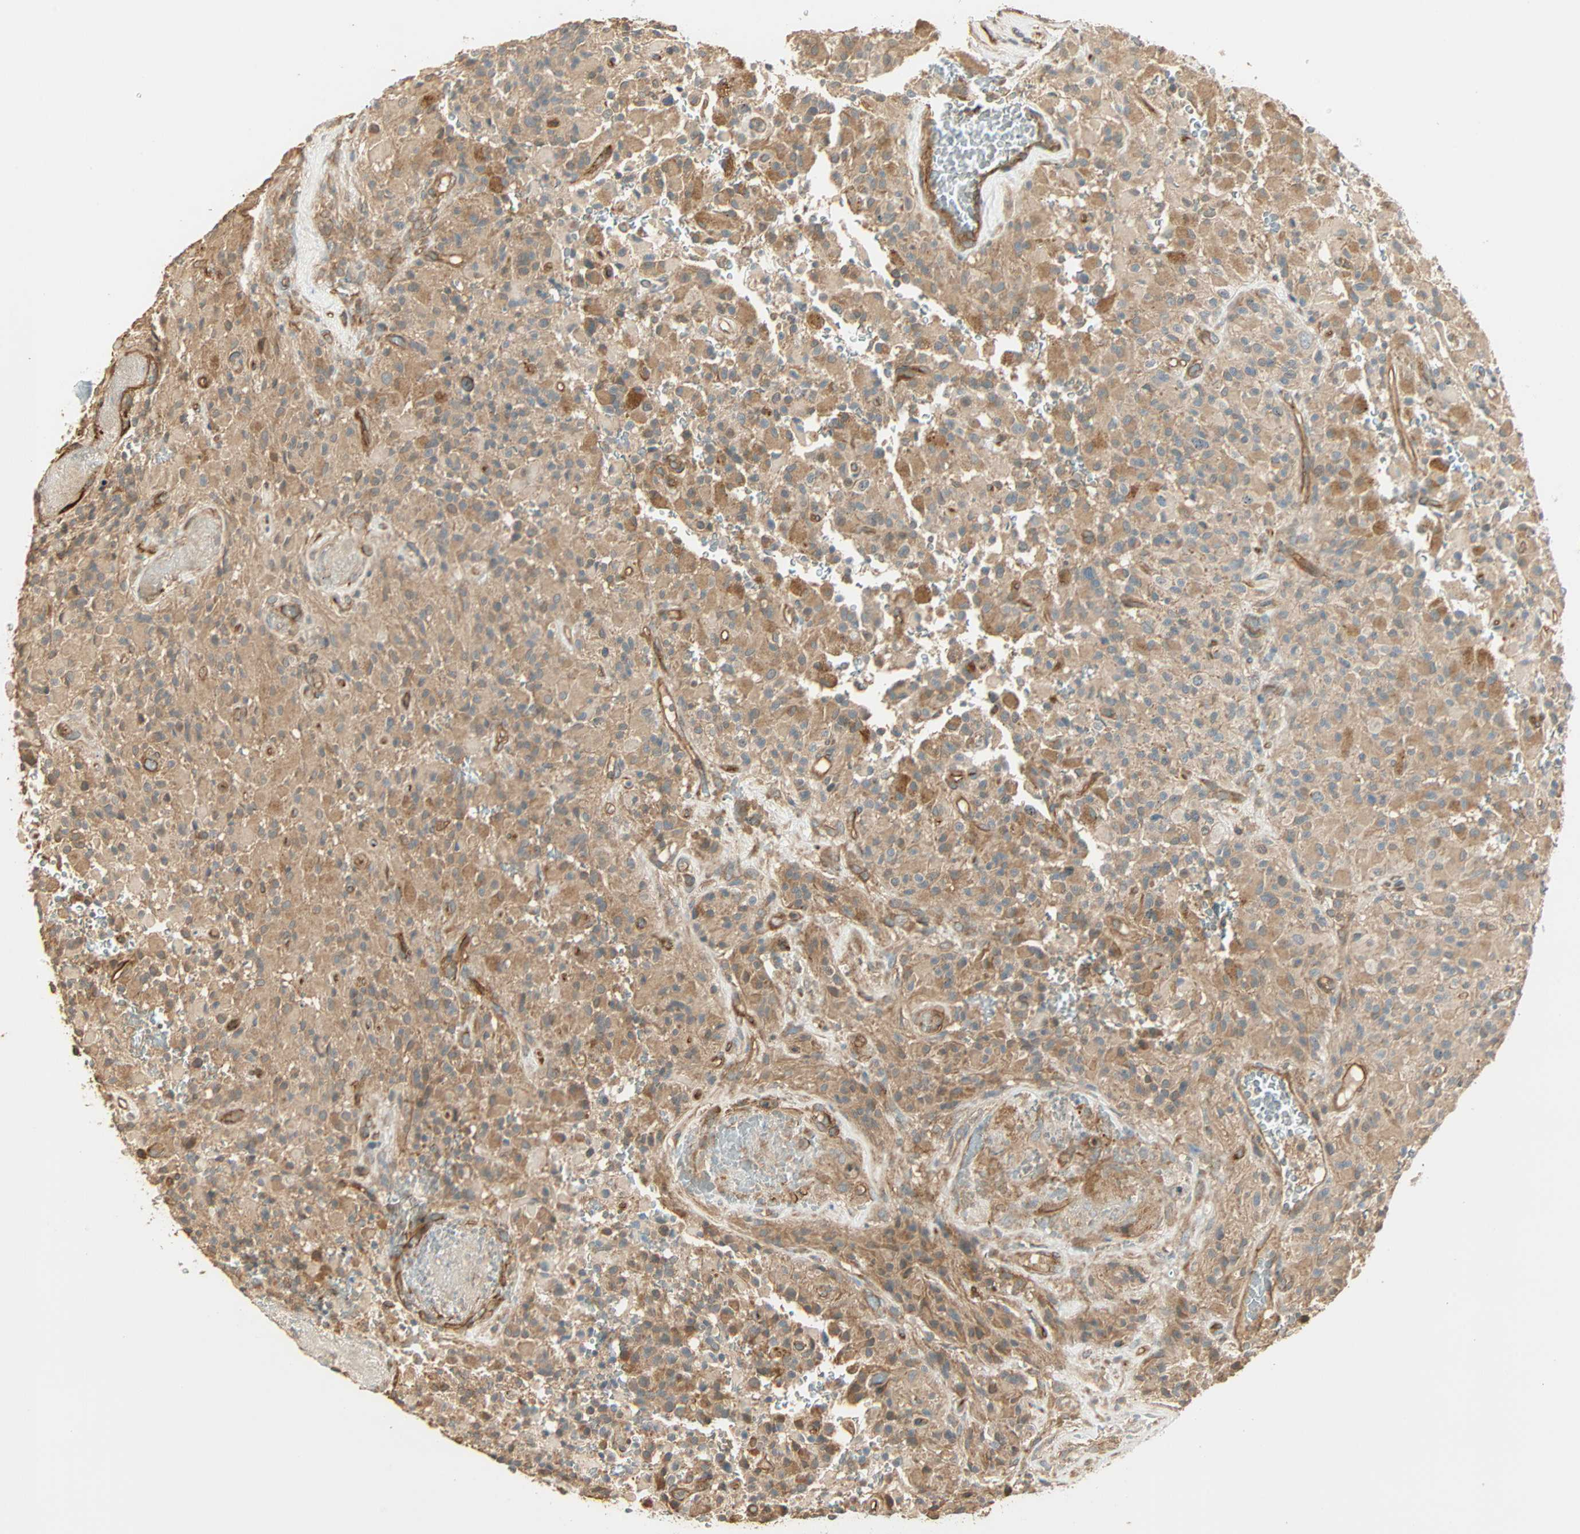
{"staining": {"intensity": "moderate", "quantity": "25%-75%", "location": "cytoplasmic/membranous"}, "tissue": "glioma", "cell_type": "Tumor cells", "image_type": "cancer", "snomed": [{"axis": "morphology", "description": "Glioma, malignant, High grade"}, {"axis": "topography", "description": "Brain"}], "caption": "Human glioma stained with a protein marker demonstrates moderate staining in tumor cells.", "gene": "GALK1", "patient": {"sex": "male", "age": 71}}